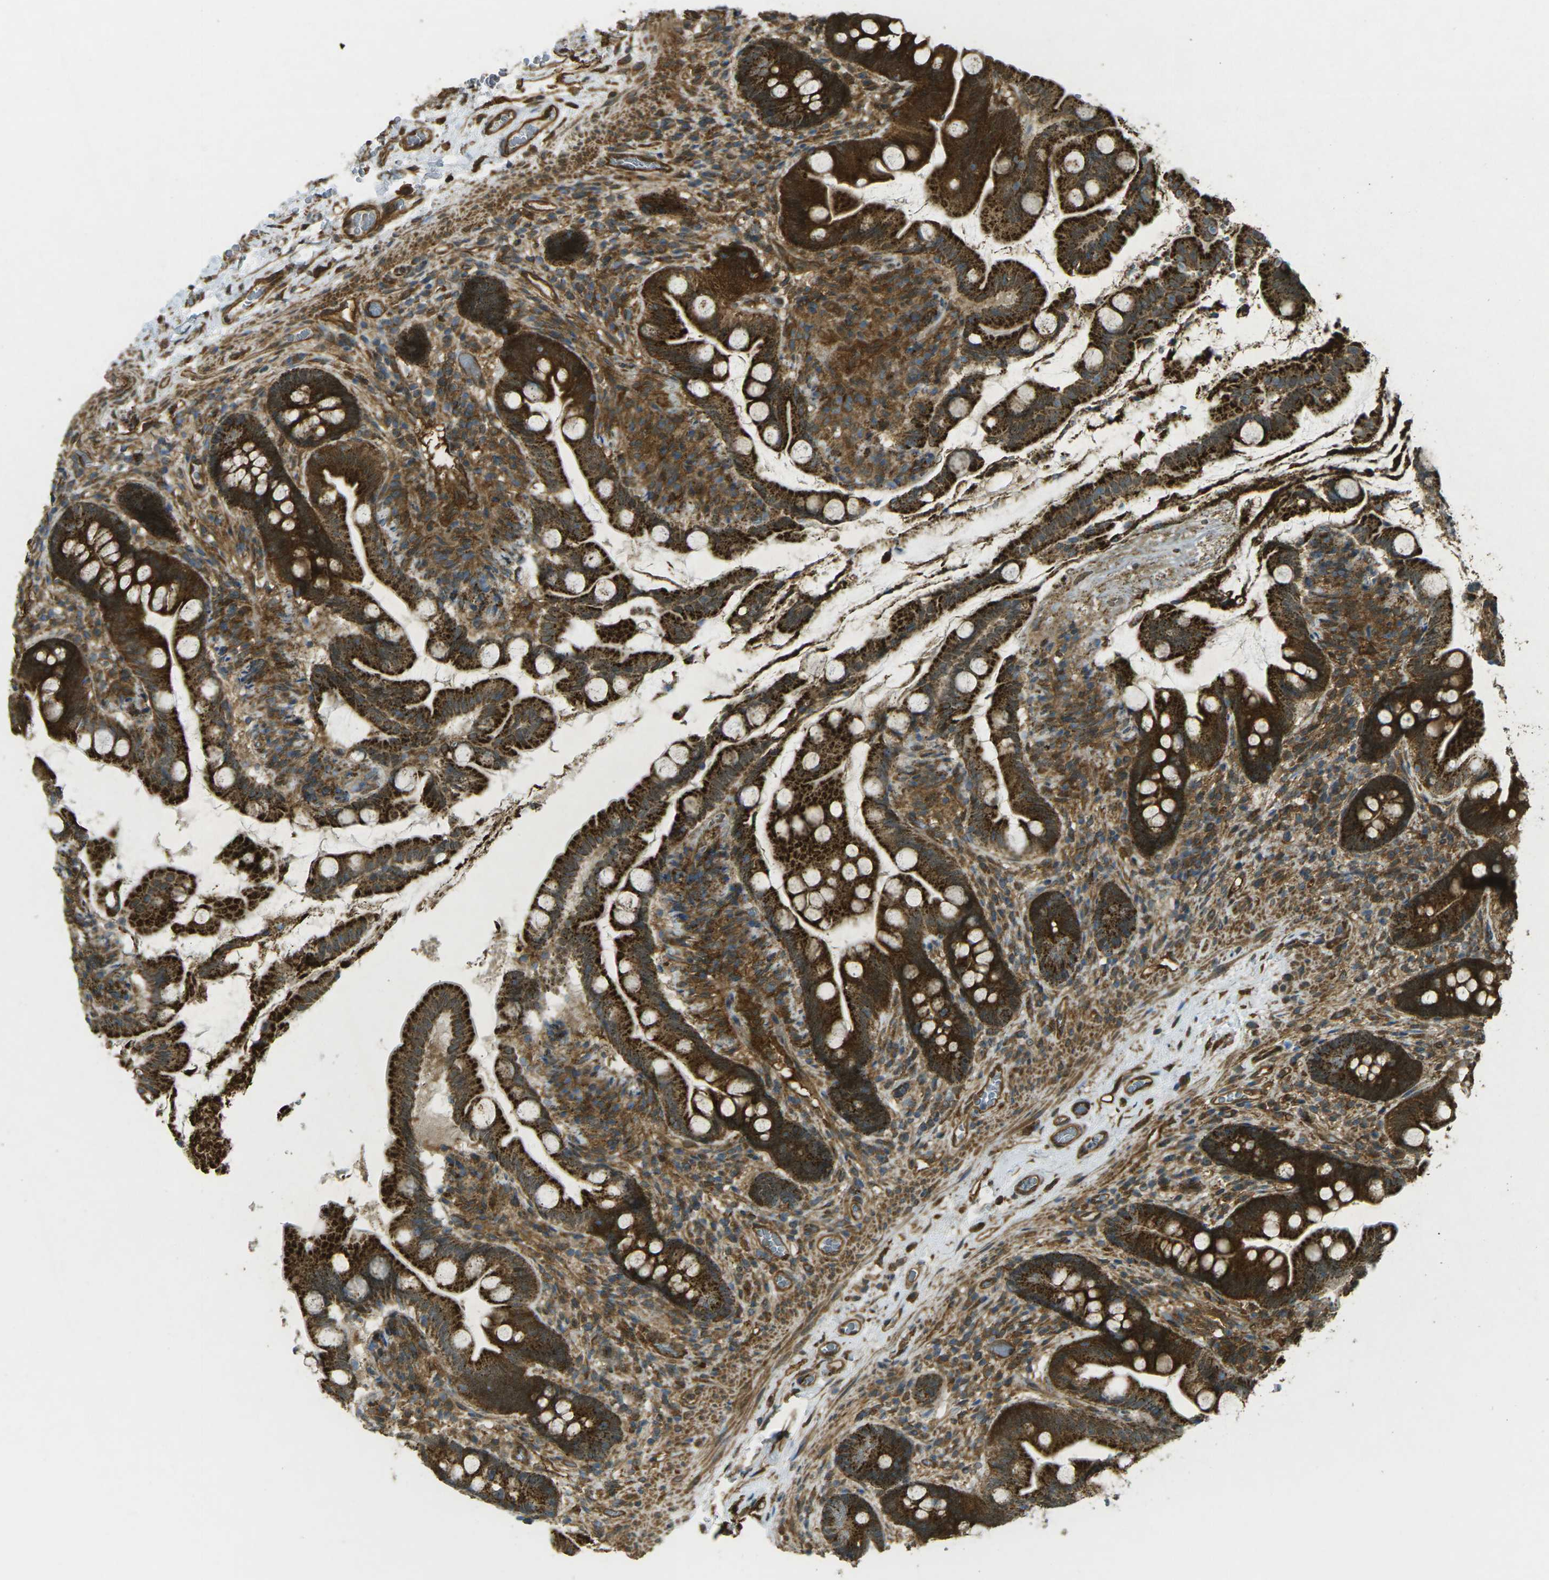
{"staining": {"intensity": "strong", "quantity": ">75%", "location": "cytoplasmic/membranous"}, "tissue": "small intestine", "cell_type": "Glandular cells", "image_type": "normal", "snomed": [{"axis": "morphology", "description": "Normal tissue, NOS"}, {"axis": "topography", "description": "Small intestine"}], "caption": "Immunohistochemical staining of unremarkable human small intestine demonstrates strong cytoplasmic/membranous protein expression in approximately >75% of glandular cells. Nuclei are stained in blue.", "gene": "CHMP3", "patient": {"sex": "female", "age": 56}}